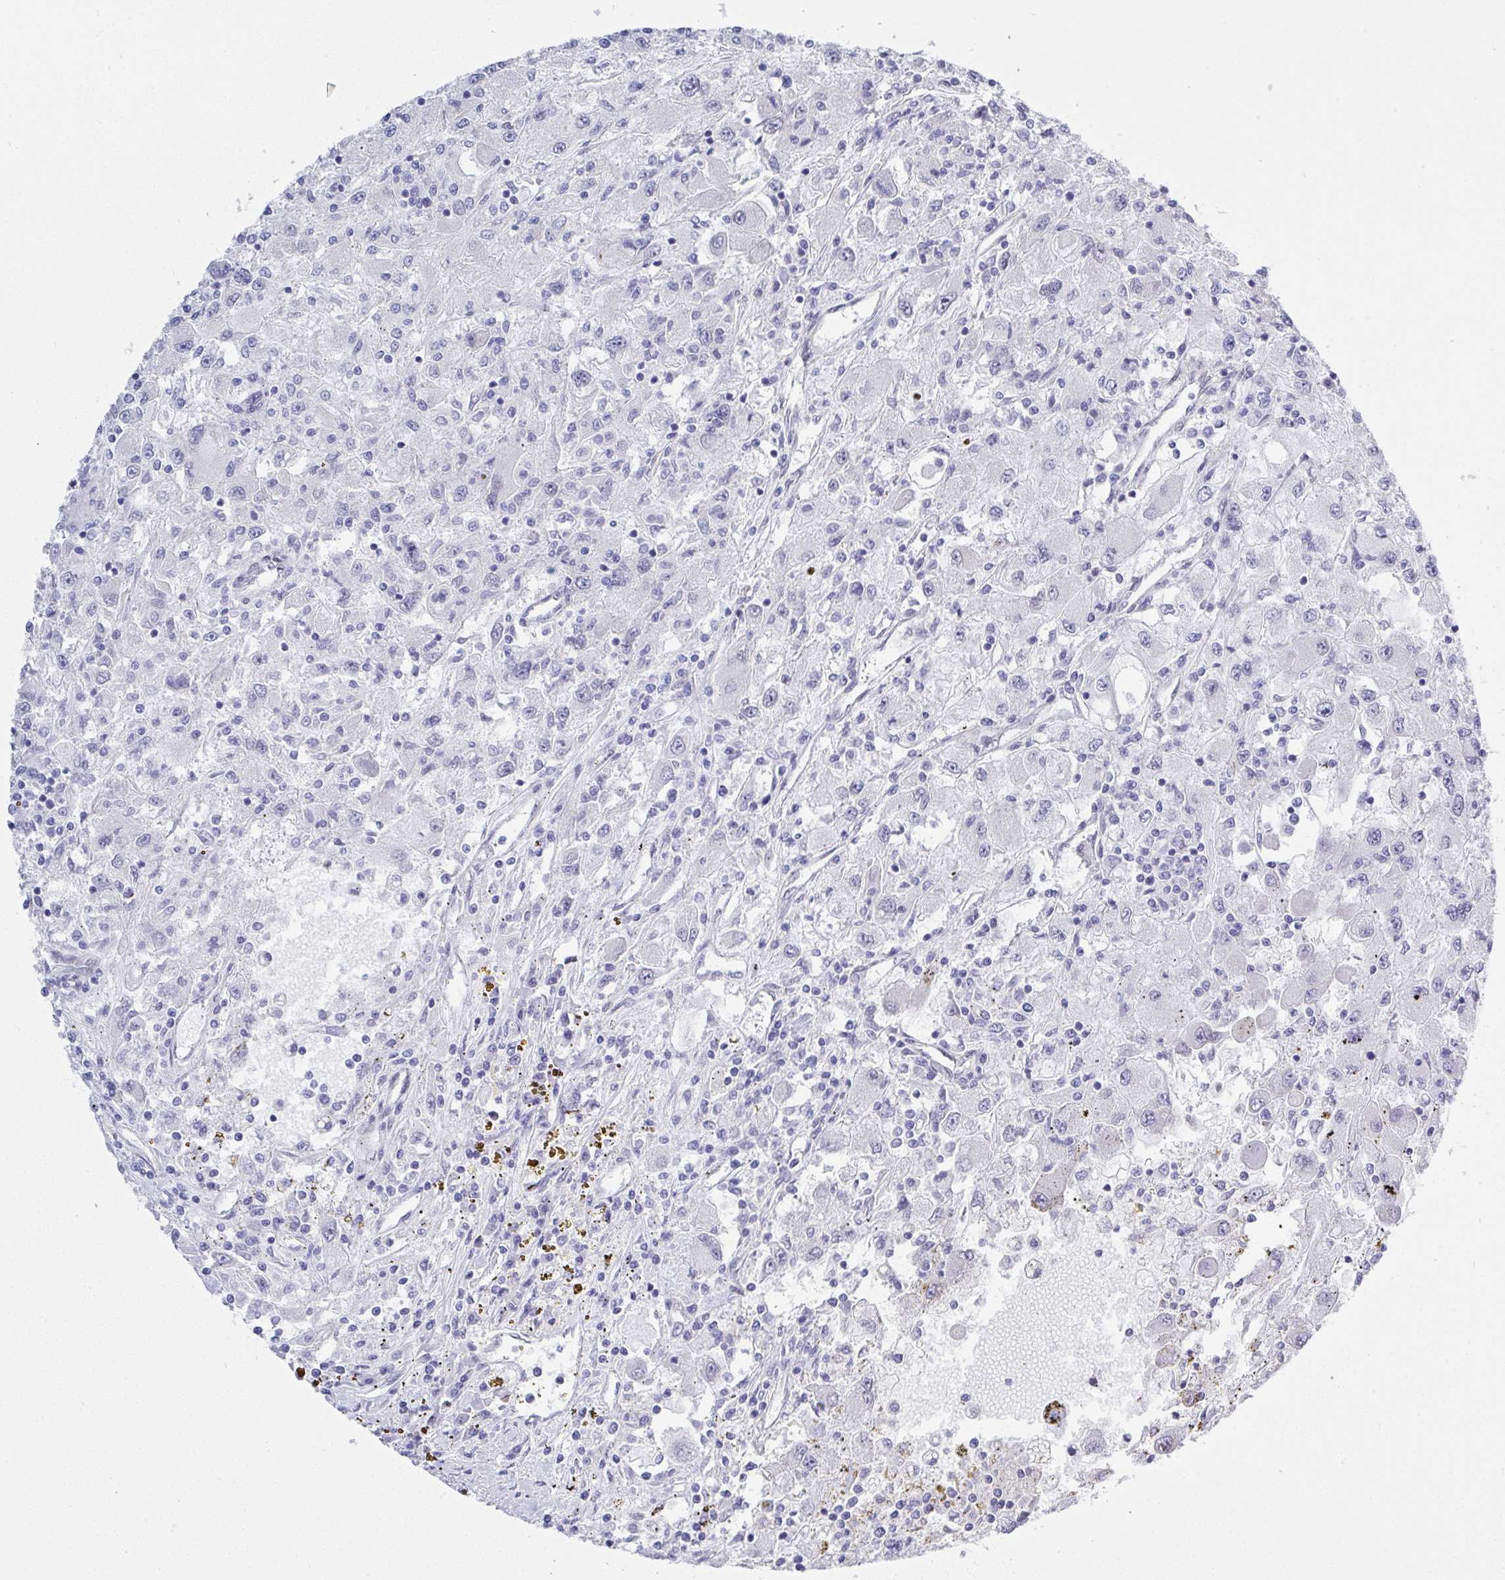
{"staining": {"intensity": "negative", "quantity": "none", "location": "none"}, "tissue": "renal cancer", "cell_type": "Tumor cells", "image_type": "cancer", "snomed": [{"axis": "morphology", "description": "Adenocarcinoma, NOS"}, {"axis": "topography", "description": "Kidney"}], "caption": "The micrograph exhibits no staining of tumor cells in renal adenocarcinoma.", "gene": "MFSD4A", "patient": {"sex": "female", "age": 67}}